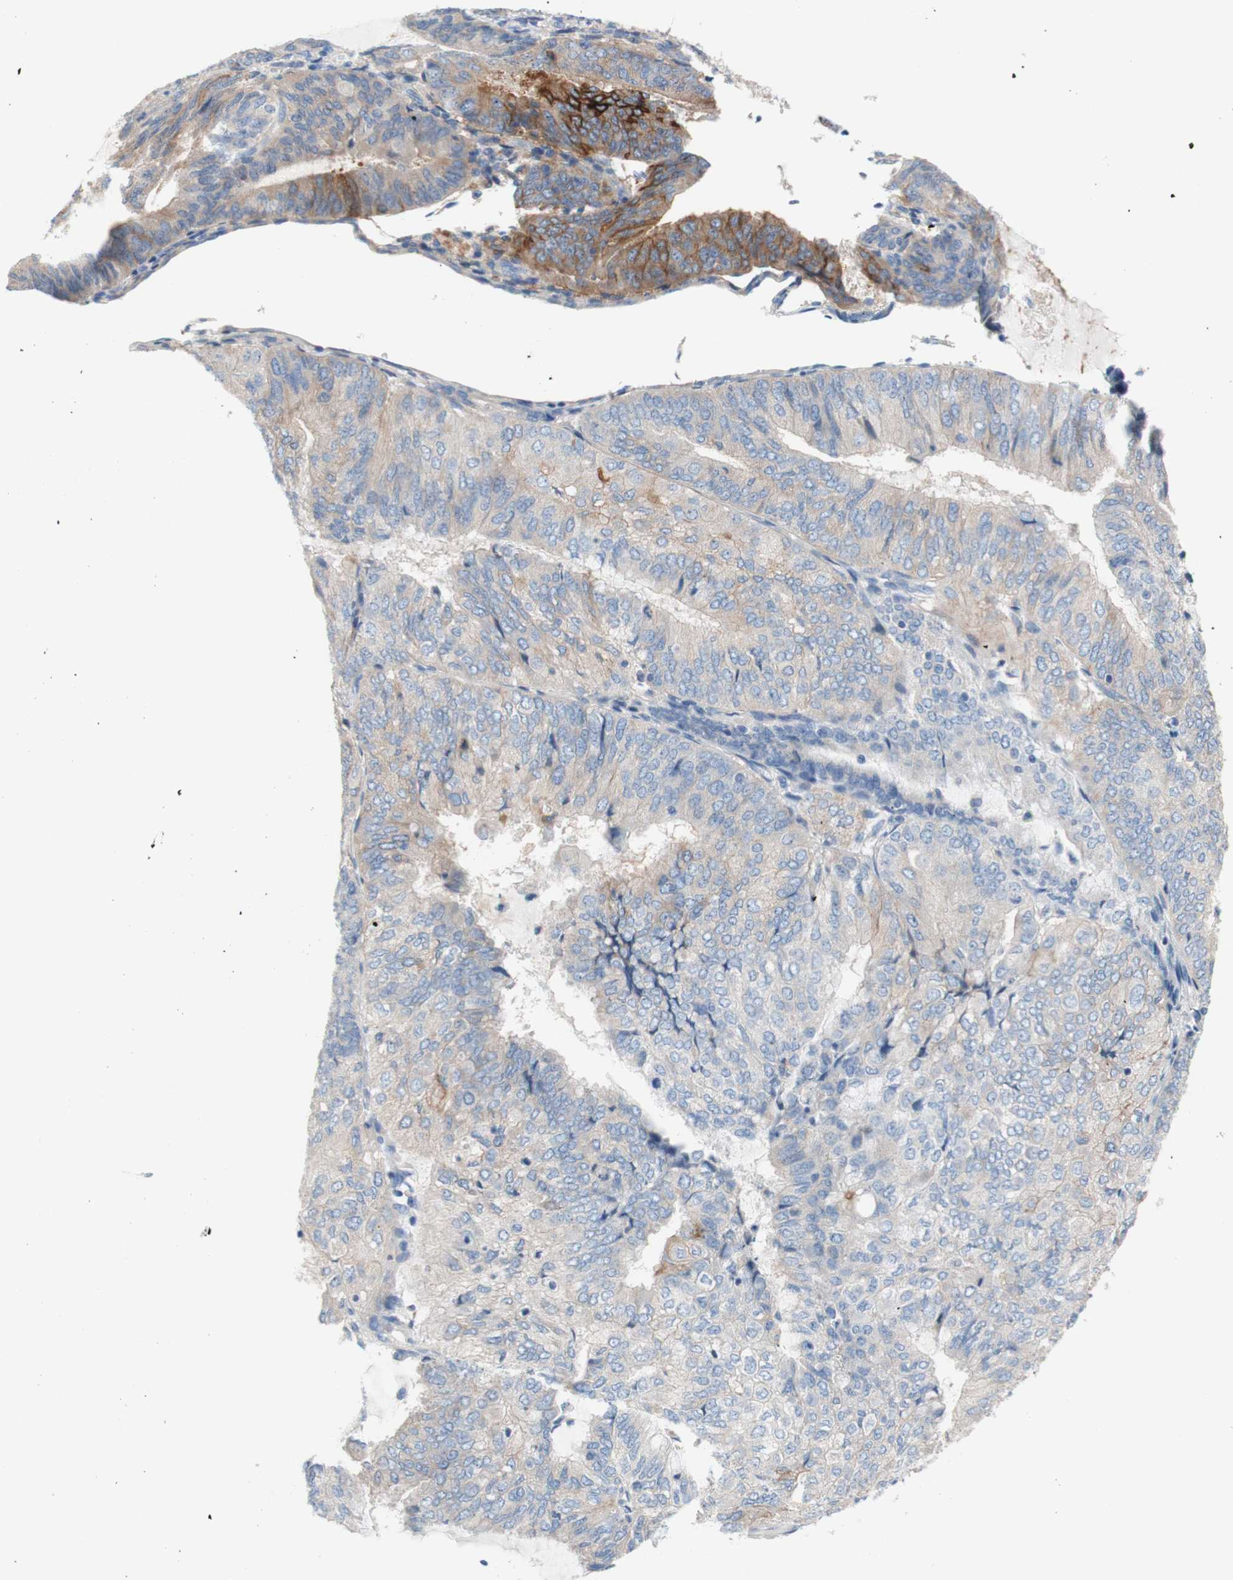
{"staining": {"intensity": "strong", "quantity": "<25%", "location": "cytoplasmic/membranous"}, "tissue": "endometrial cancer", "cell_type": "Tumor cells", "image_type": "cancer", "snomed": [{"axis": "morphology", "description": "Adenocarcinoma, NOS"}, {"axis": "topography", "description": "Endometrium"}], "caption": "Endometrial cancer (adenocarcinoma) tissue shows strong cytoplasmic/membranous positivity in approximately <25% of tumor cells, visualized by immunohistochemistry. (DAB = brown stain, brightfield microscopy at high magnification).", "gene": "F3", "patient": {"sex": "female", "age": 81}}